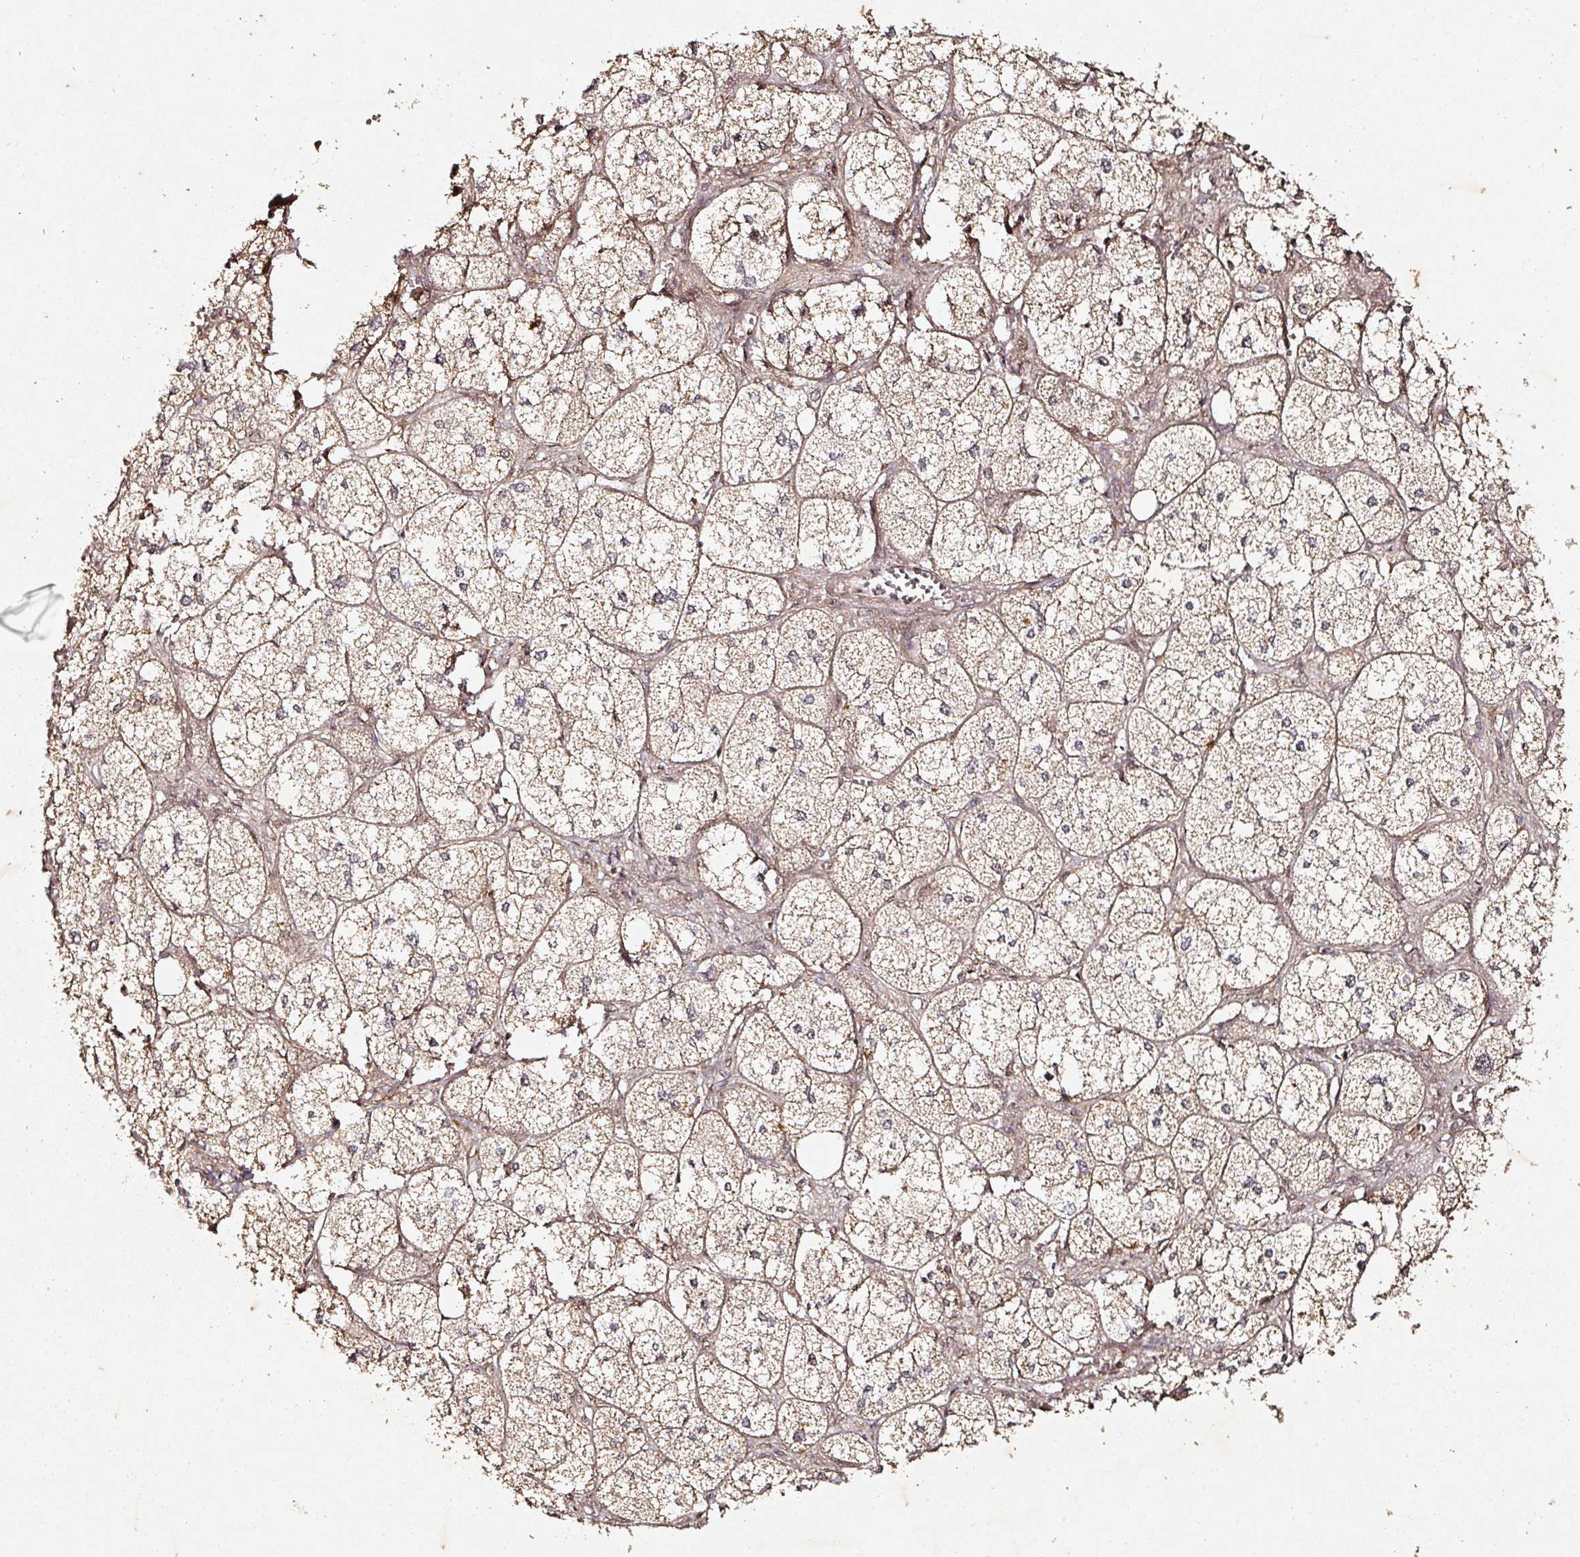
{"staining": {"intensity": "moderate", "quantity": ">75%", "location": "cytoplasmic/membranous"}, "tissue": "adrenal gland", "cell_type": "Glandular cells", "image_type": "normal", "snomed": [{"axis": "morphology", "description": "Normal tissue, NOS"}, {"axis": "topography", "description": "Adrenal gland"}], "caption": "Immunohistochemistry of benign adrenal gland reveals medium levels of moderate cytoplasmic/membranous staining in about >75% of glandular cells.", "gene": "CAPN5", "patient": {"sex": "female", "age": 61}}